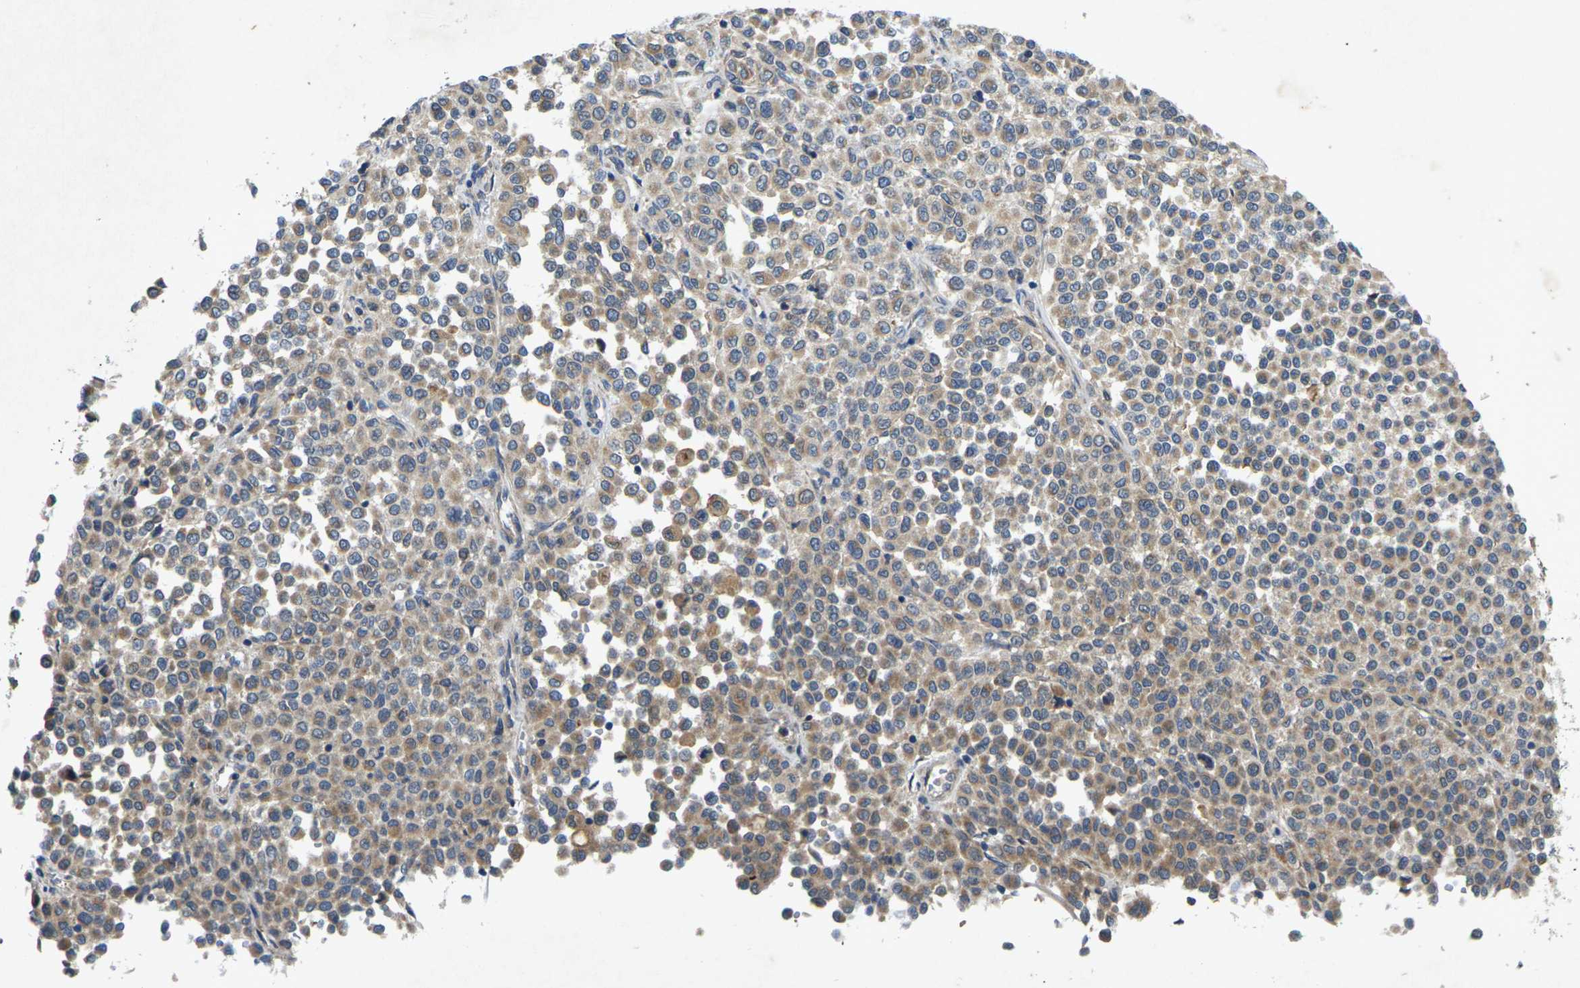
{"staining": {"intensity": "moderate", "quantity": "25%-75%", "location": "cytoplasmic/membranous"}, "tissue": "melanoma", "cell_type": "Tumor cells", "image_type": "cancer", "snomed": [{"axis": "morphology", "description": "Malignant melanoma, Metastatic site"}, {"axis": "topography", "description": "Pancreas"}], "caption": "Human melanoma stained with a brown dye shows moderate cytoplasmic/membranous positive expression in approximately 25%-75% of tumor cells.", "gene": "KIF1B", "patient": {"sex": "female", "age": 30}}